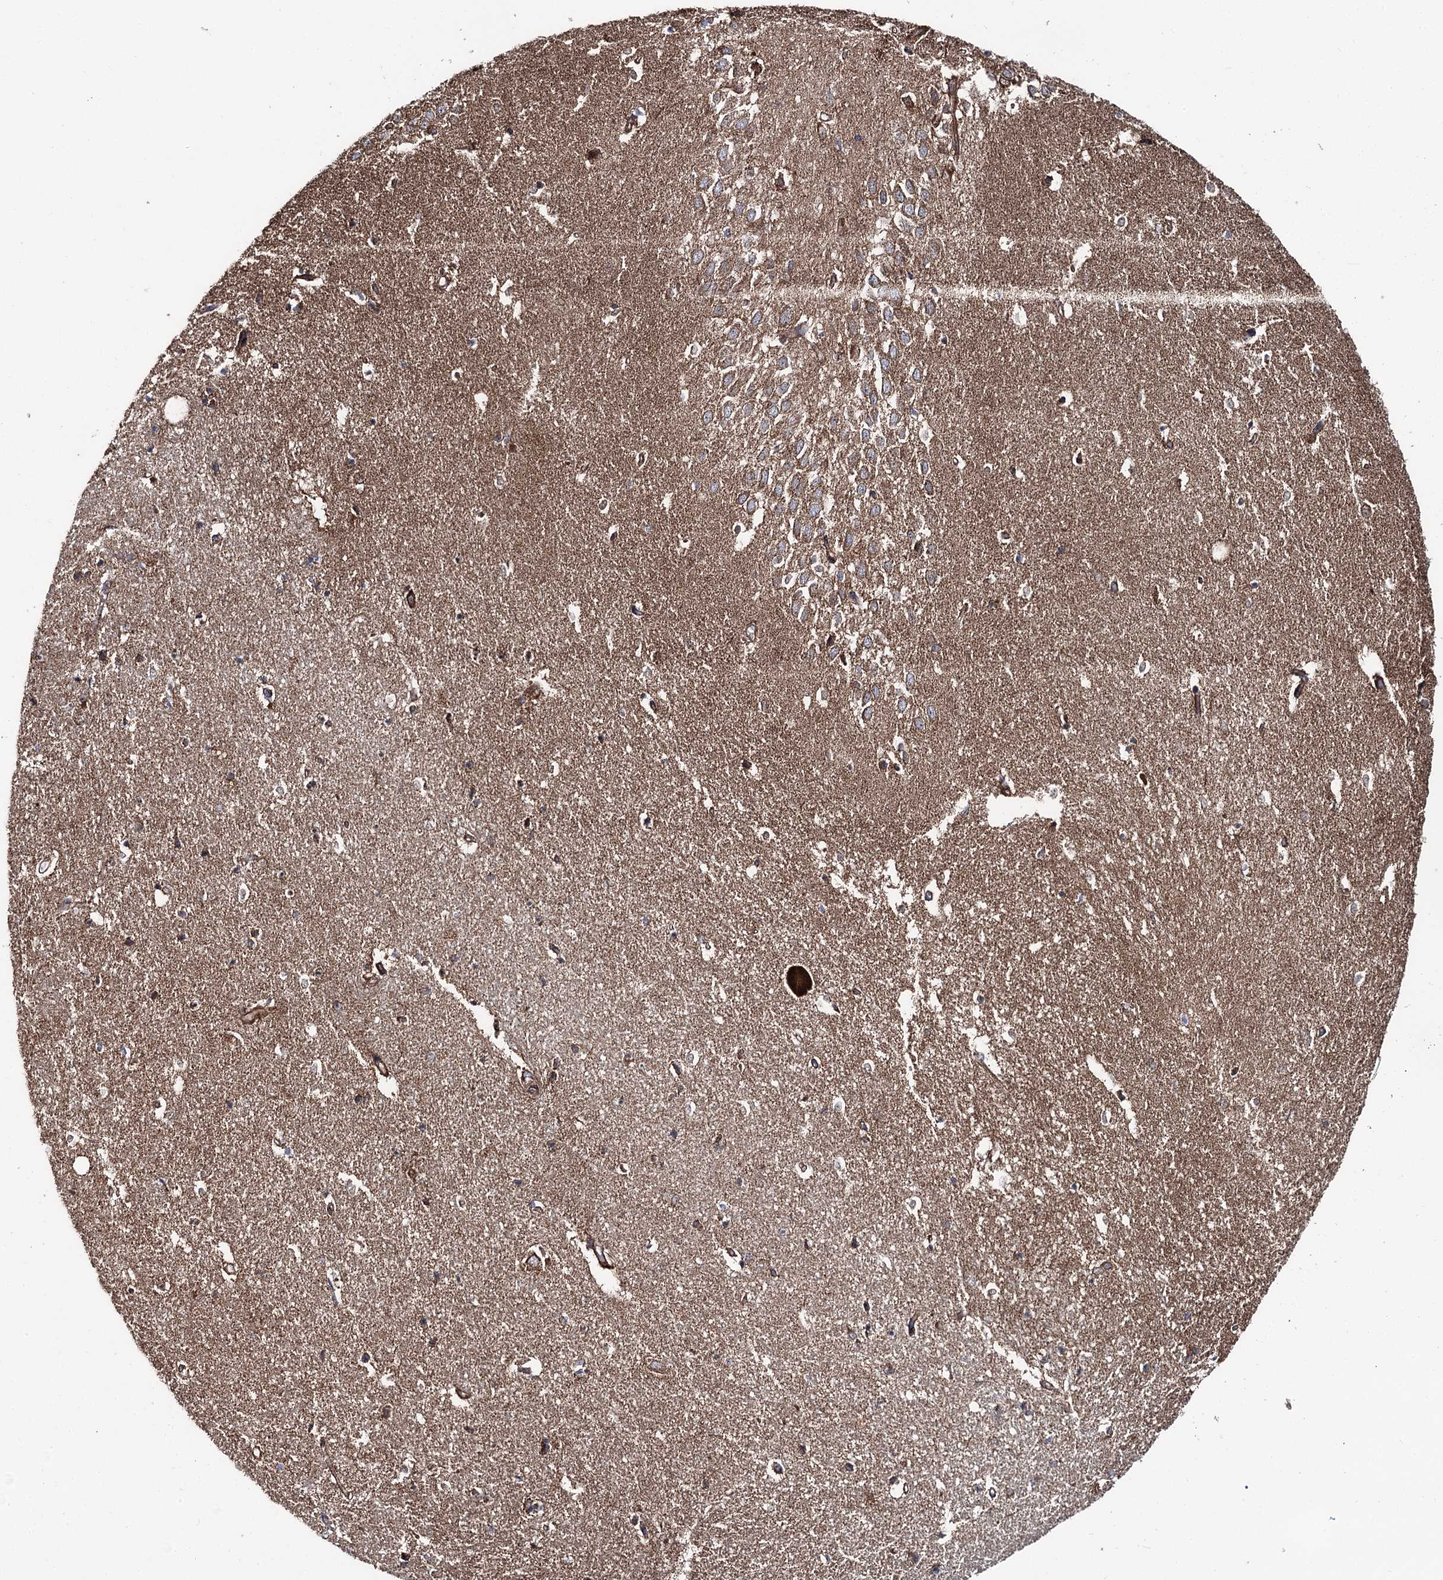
{"staining": {"intensity": "moderate", "quantity": "25%-75%", "location": "cytoplasmic/membranous"}, "tissue": "hippocampus", "cell_type": "Glial cells", "image_type": "normal", "snomed": [{"axis": "morphology", "description": "Normal tissue, NOS"}, {"axis": "topography", "description": "Hippocampus"}], "caption": "IHC histopathology image of normal hippocampus stained for a protein (brown), which shows medium levels of moderate cytoplasmic/membranous staining in about 25%-75% of glial cells.", "gene": "MSANTD2", "patient": {"sex": "female", "age": 64}}